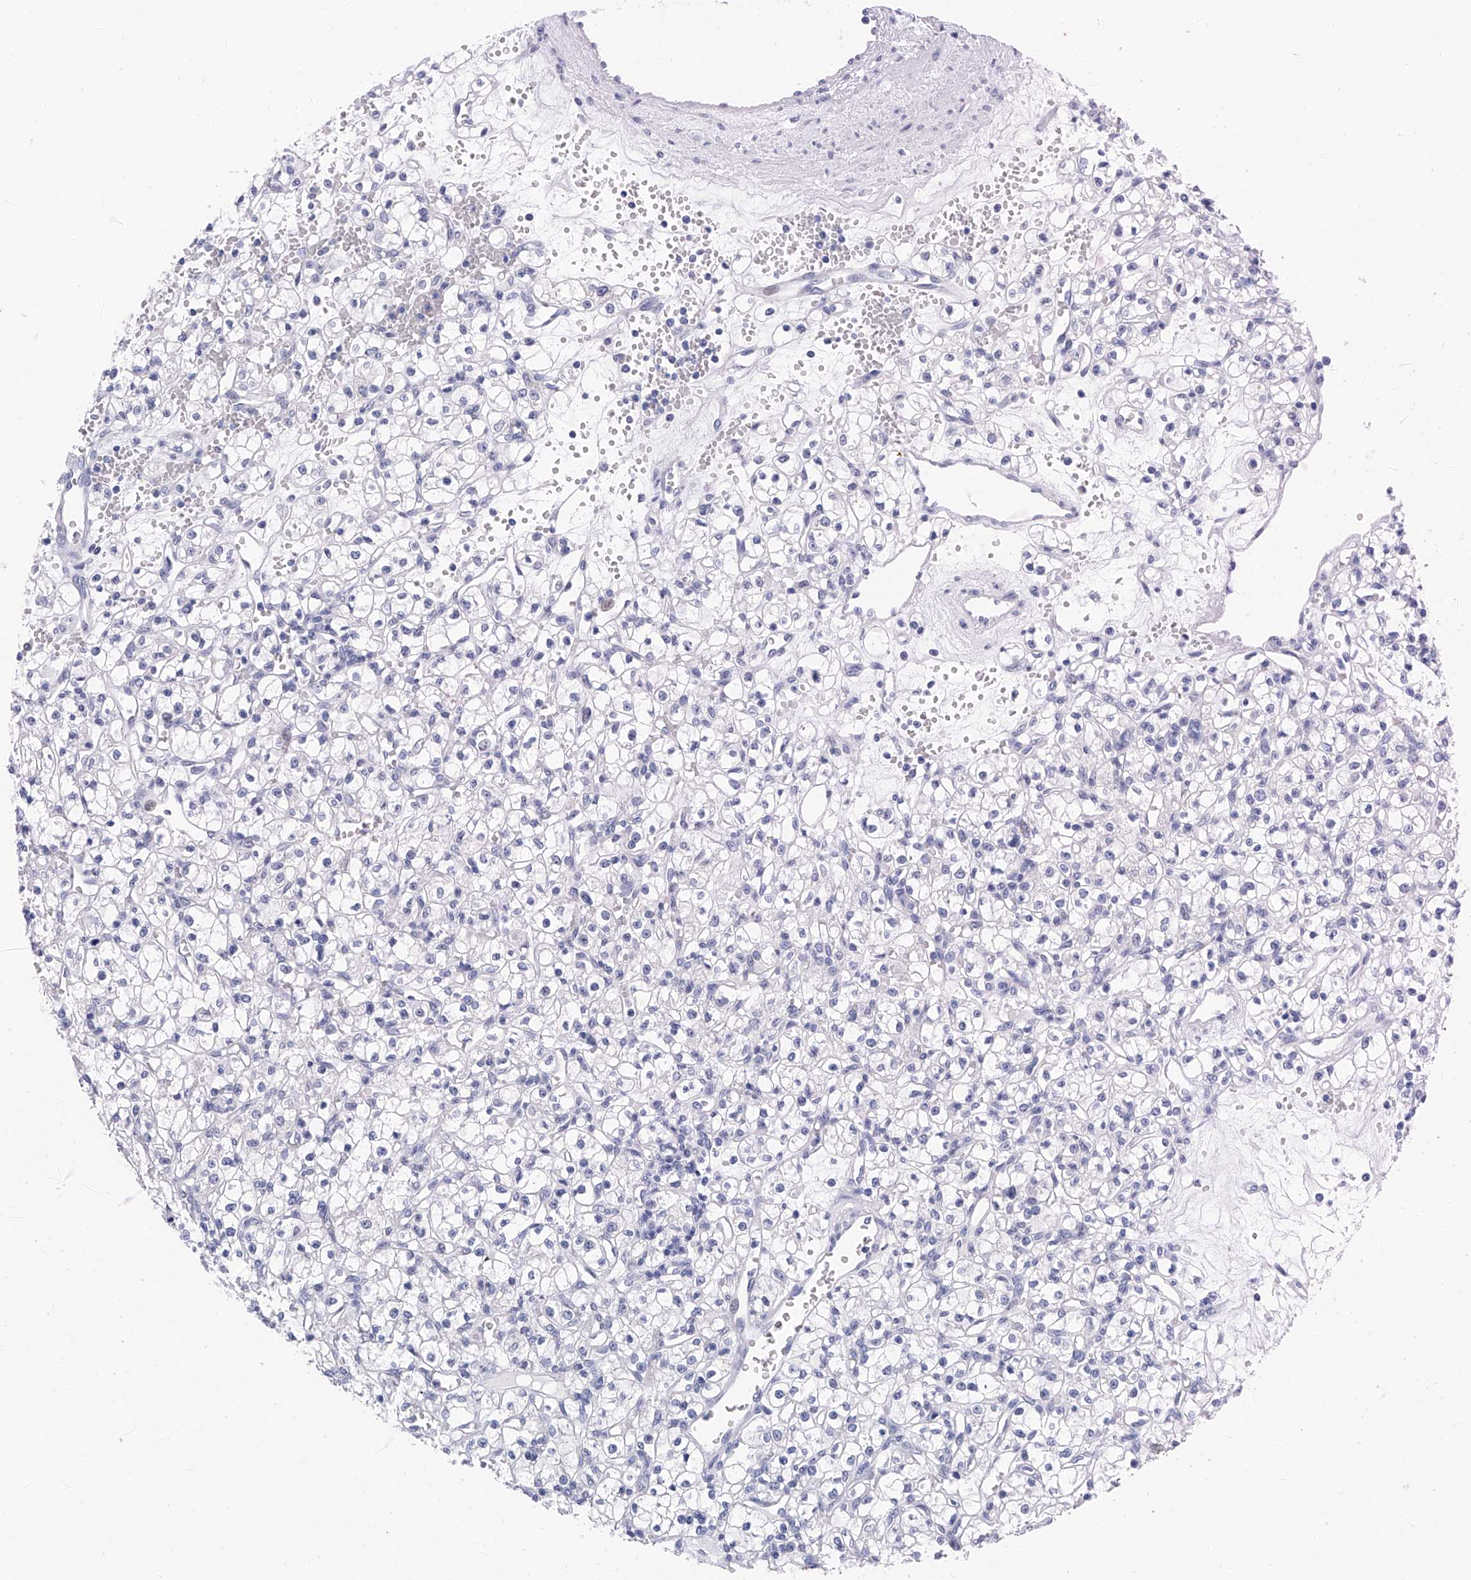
{"staining": {"intensity": "negative", "quantity": "none", "location": "none"}, "tissue": "renal cancer", "cell_type": "Tumor cells", "image_type": "cancer", "snomed": [{"axis": "morphology", "description": "Adenocarcinoma, NOS"}, {"axis": "topography", "description": "Kidney"}], "caption": "This is an immunohistochemistry (IHC) histopathology image of human renal cancer. There is no expression in tumor cells.", "gene": "CYP2A7", "patient": {"sex": "female", "age": 59}}